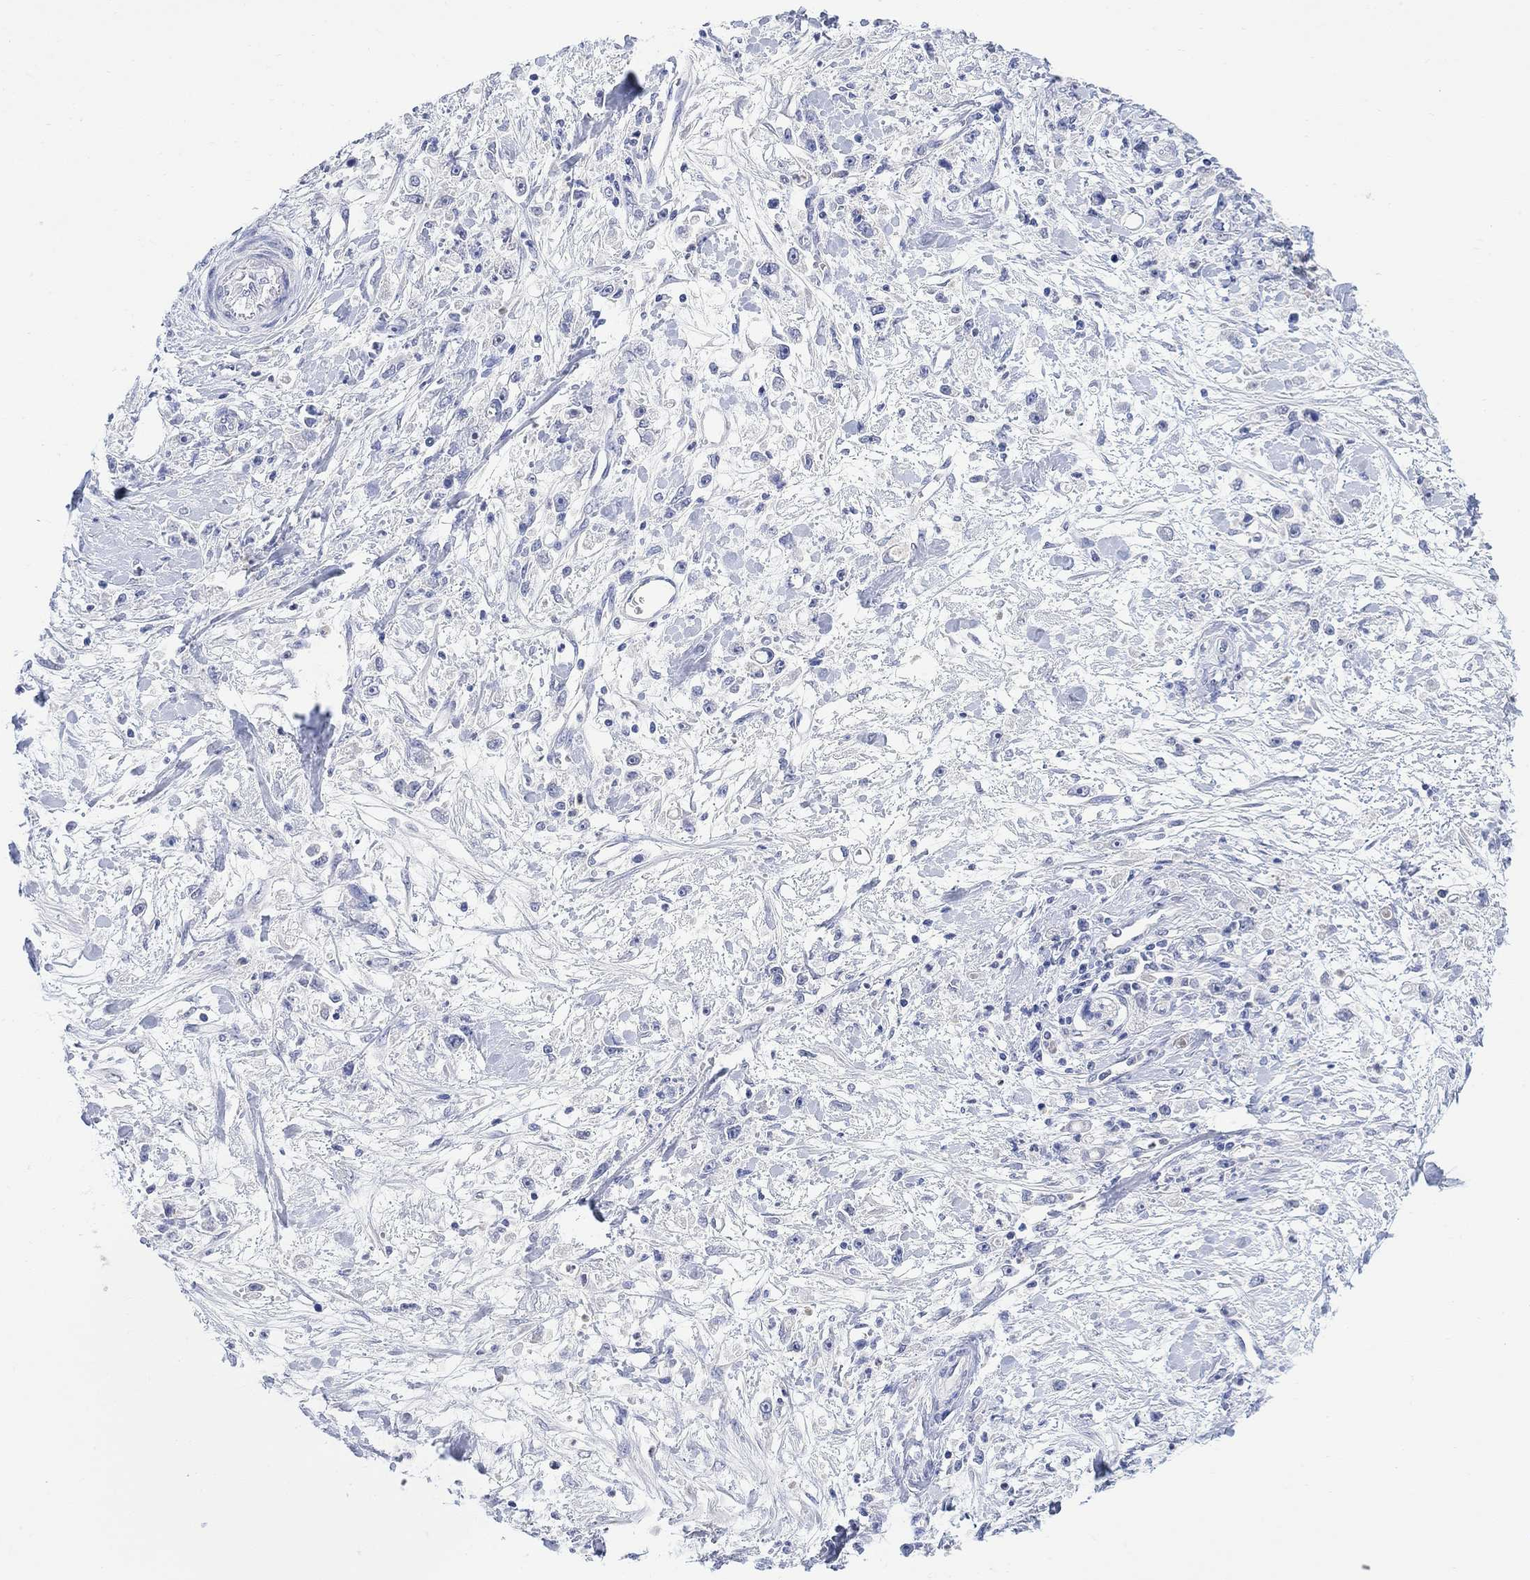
{"staining": {"intensity": "negative", "quantity": "none", "location": "none"}, "tissue": "stomach cancer", "cell_type": "Tumor cells", "image_type": "cancer", "snomed": [{"axis": "morphology", "description": "Adenocarcinoma, NOS"}, {"axis": "topography", "description": "Stomach"}], "caption": "Histopathology image shows no significant protein positivity in tumor cells of adenocarcinoma (stomach).", "gene": "FBP2", "patient": {"sex": "female", "age": 59}}